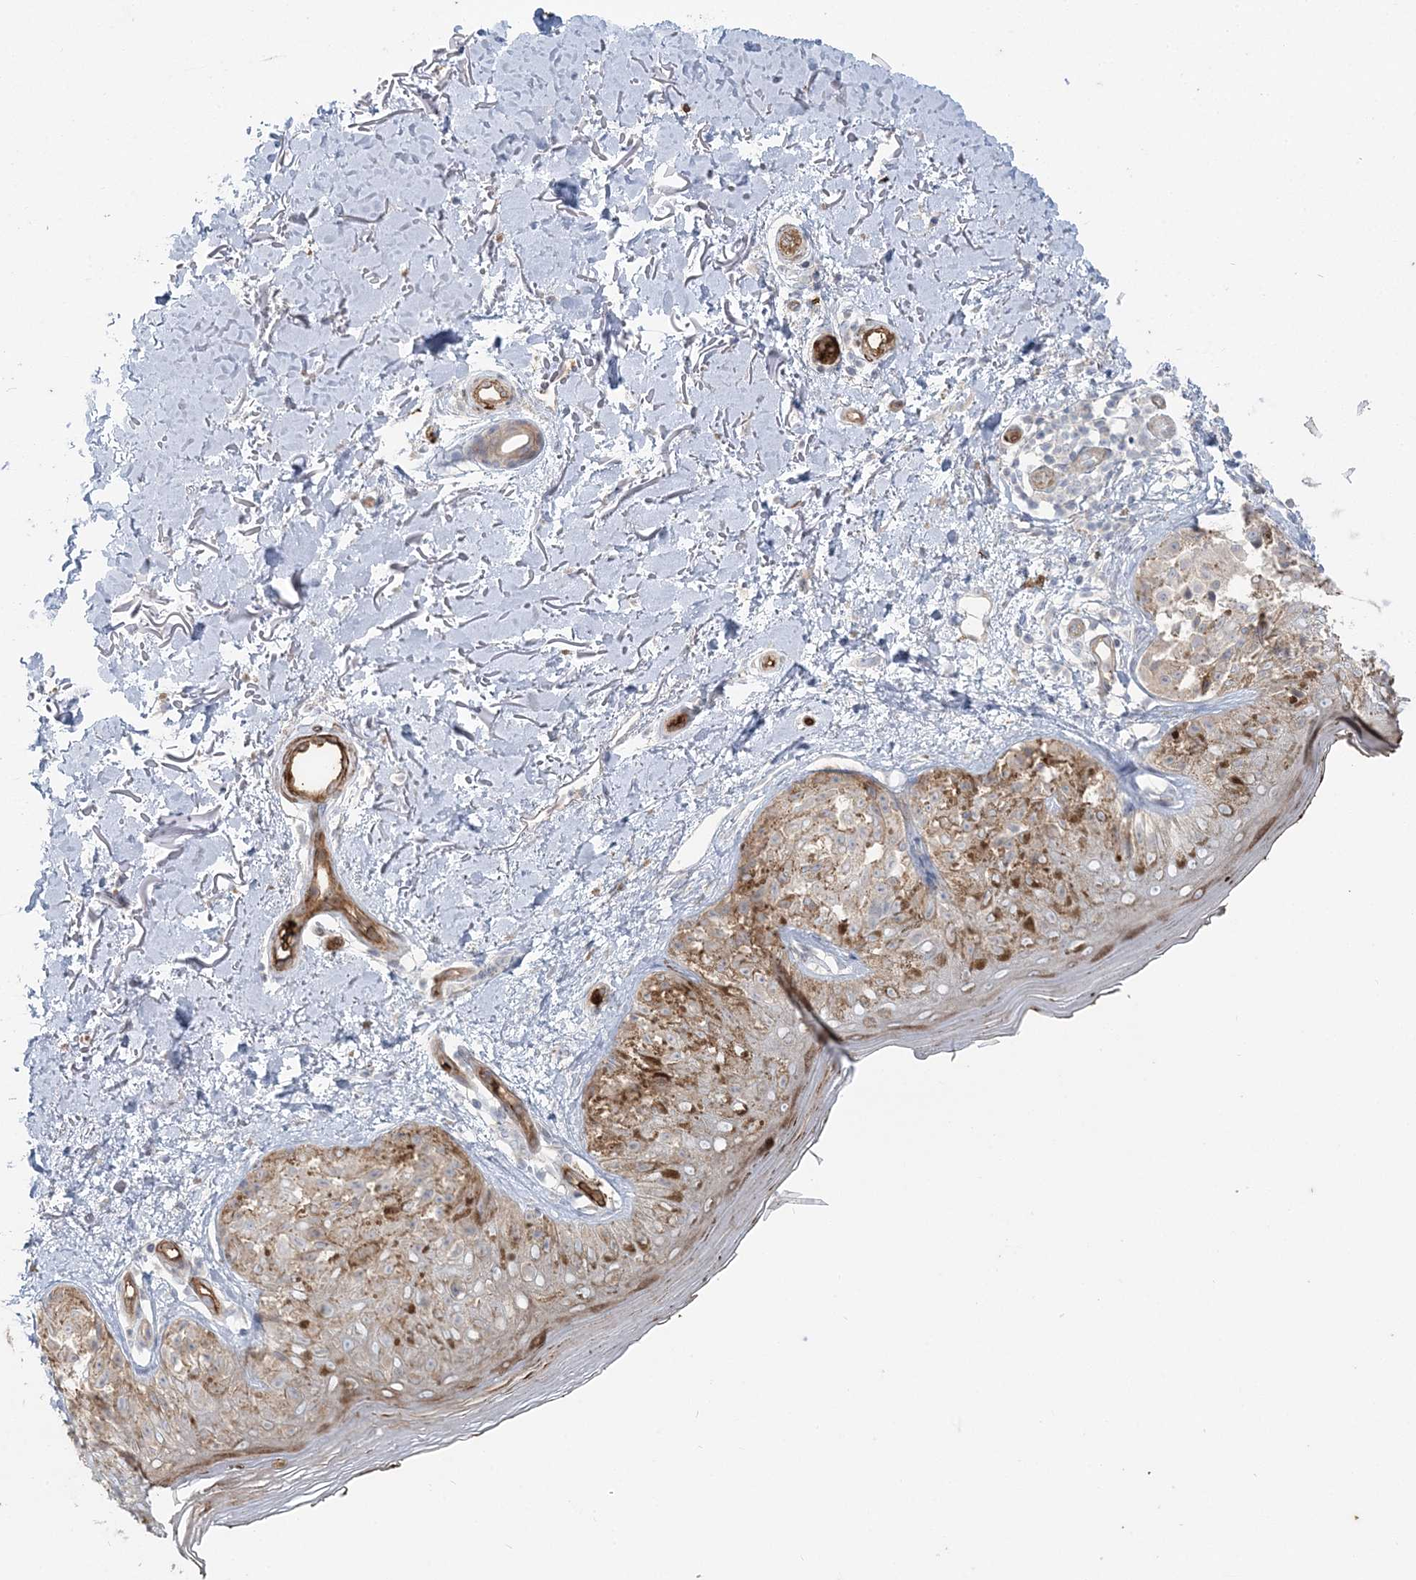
{"staining": {"intensity": "moderate", "quantity": "<25%", "location": "cytoplasmic/membranous"}, "tissue": "melanoma", "cell_type": "Tumor cells", "image_type": "cancer", "snomed": [{"axis": "morphology", "description": "Malignant melanoma, NOS"}, {"axis": "topography", "description": "Skin"}], "caption": "Immunohistochemistry (IHC) (DAB (3,3'-diaminobenzidine)) staining of malignant melanoma demonstrates moderate cytoplasmic/membranous protein positivity in about <25% of tumor cells.", "gene": "SERINC1", "patient": {"sex": "female", "age": 50}}